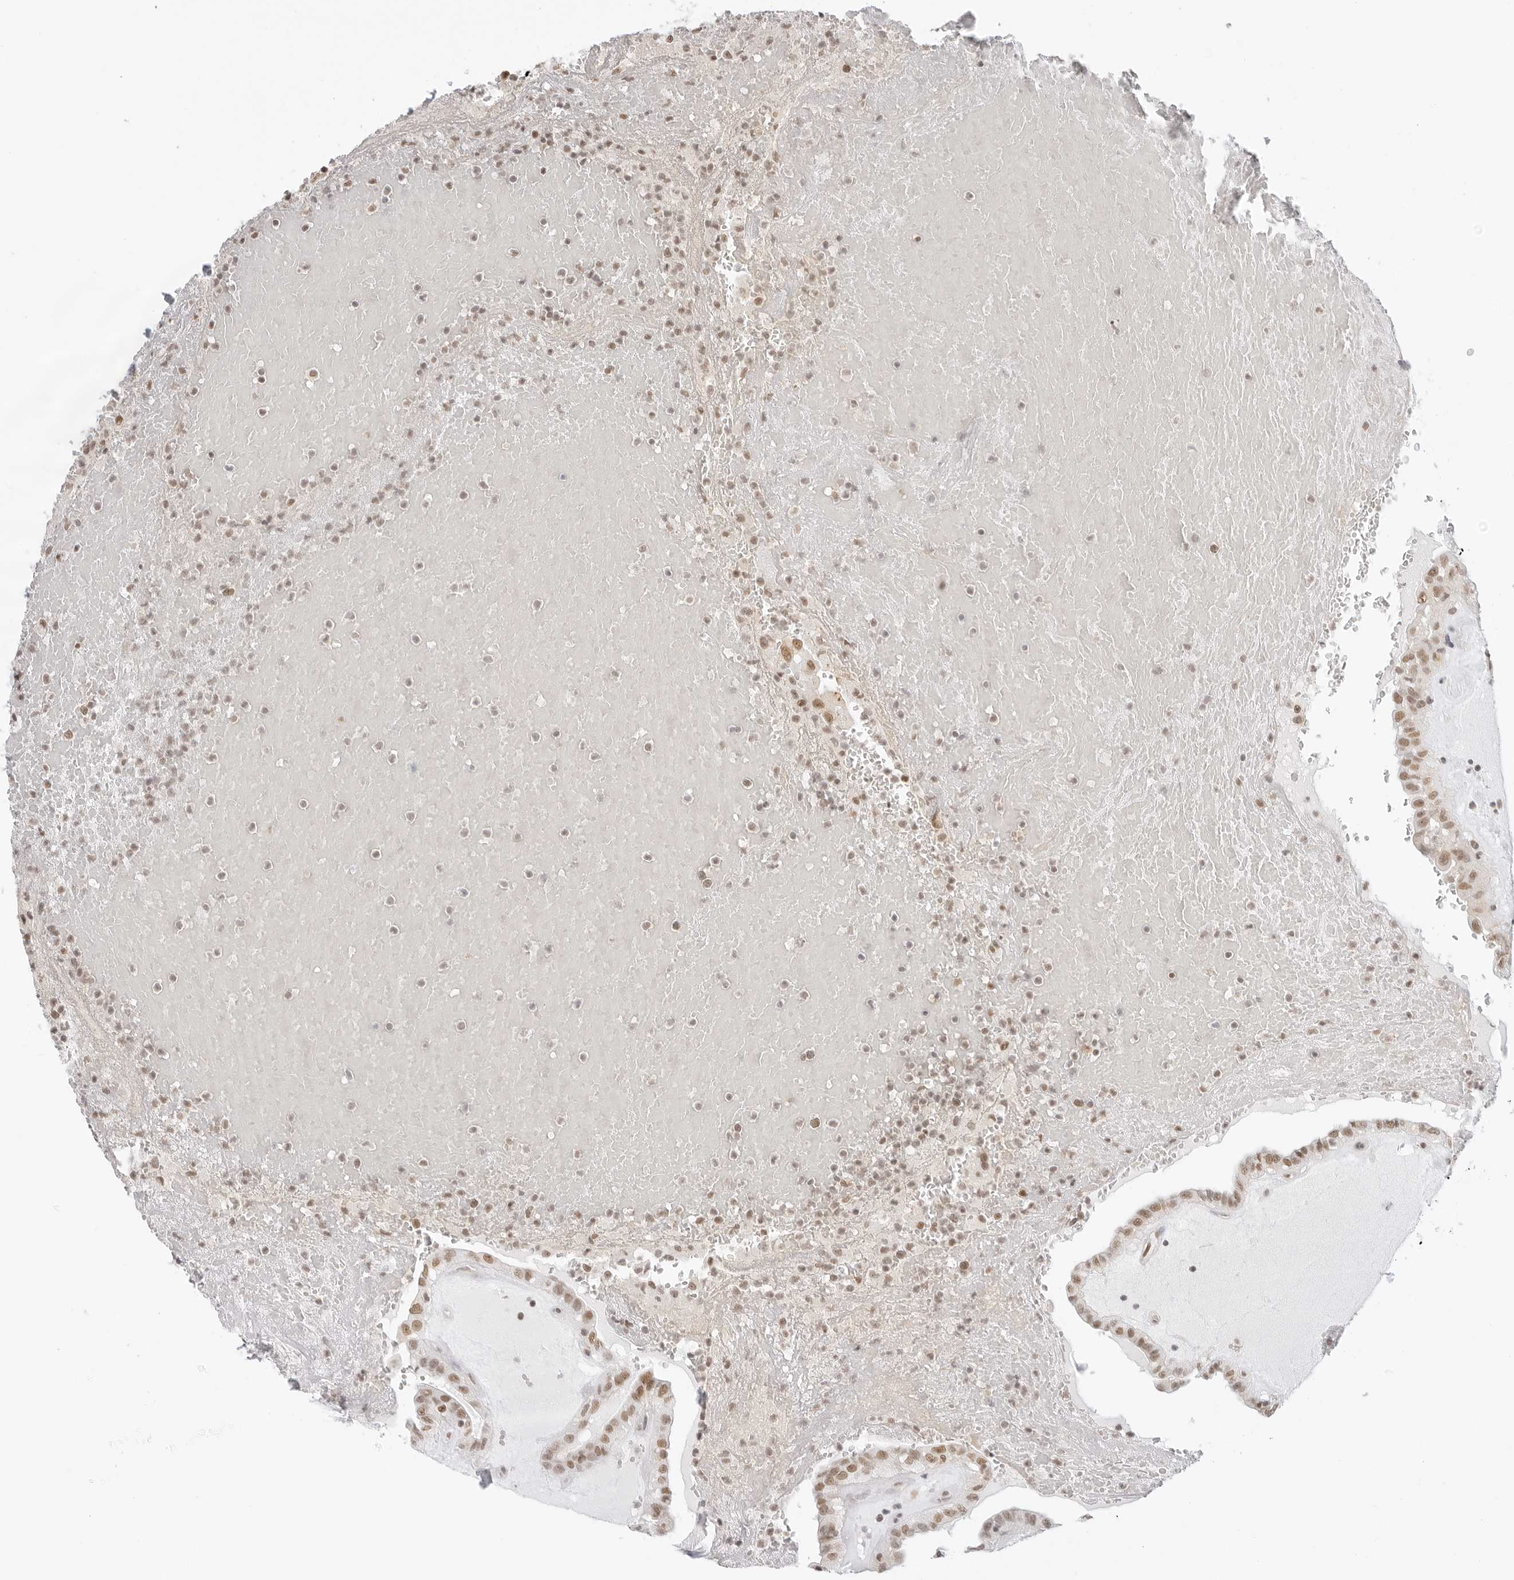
{"staining": {"intensity": "moderate", "quantity": ">75%", "location": "nuclear"}, "tissue": "thyroid cancer", "cell_type": "Tumor cells", "image_type": "cancer", "snomed": [{"axis": "morphology", "description": "Papillary adenocarcinoma, NOS"}, {"axis": "topography", "description": "Thyroid gland"}], "caption": "An image of thyroid cancer (papillary adenocarcinoma) stained for a protein demonstrates moderate nuclear brown staining in tumor cells.", "gene": "TCIM", "patient": {"sex": "male", "age": 77}}